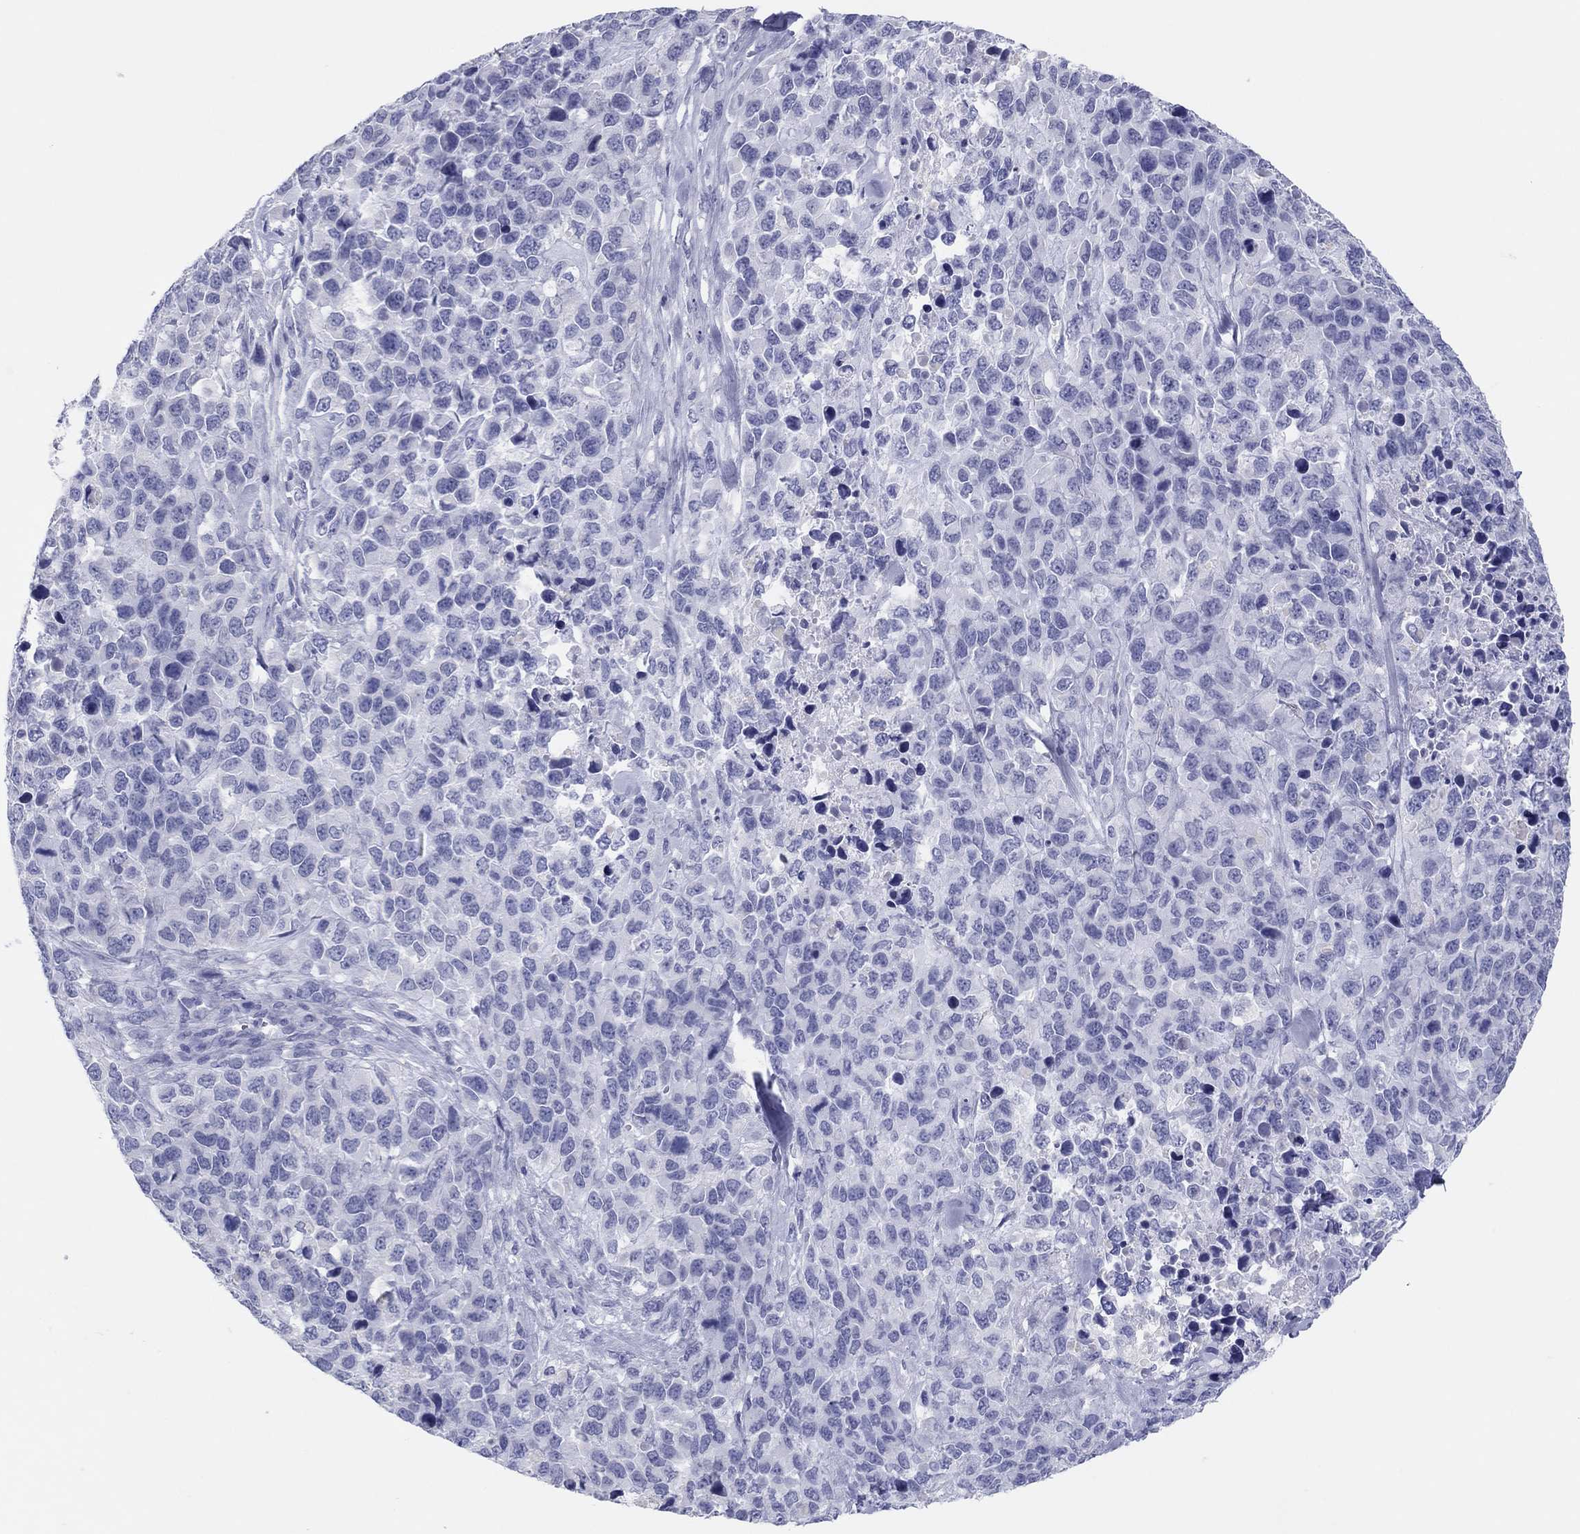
{"staining": {"intensity": "negative", "quantity": "none", "location": "none"}, "tissue": "melanoma", "cell_type": "Tumor cells", "image_type": "cancer", "snomed": [{"axis": "morphology", "description": "Malignant melanoma, Metastatic site"}, {"axis": "topography", "description": "Skin"}], "caption": "Immunohistochemical staining of melanoma shows no significant positivity in tumor cells.", "gene": "ERICH3", "patient": {"sex": "male", "age": 84}}